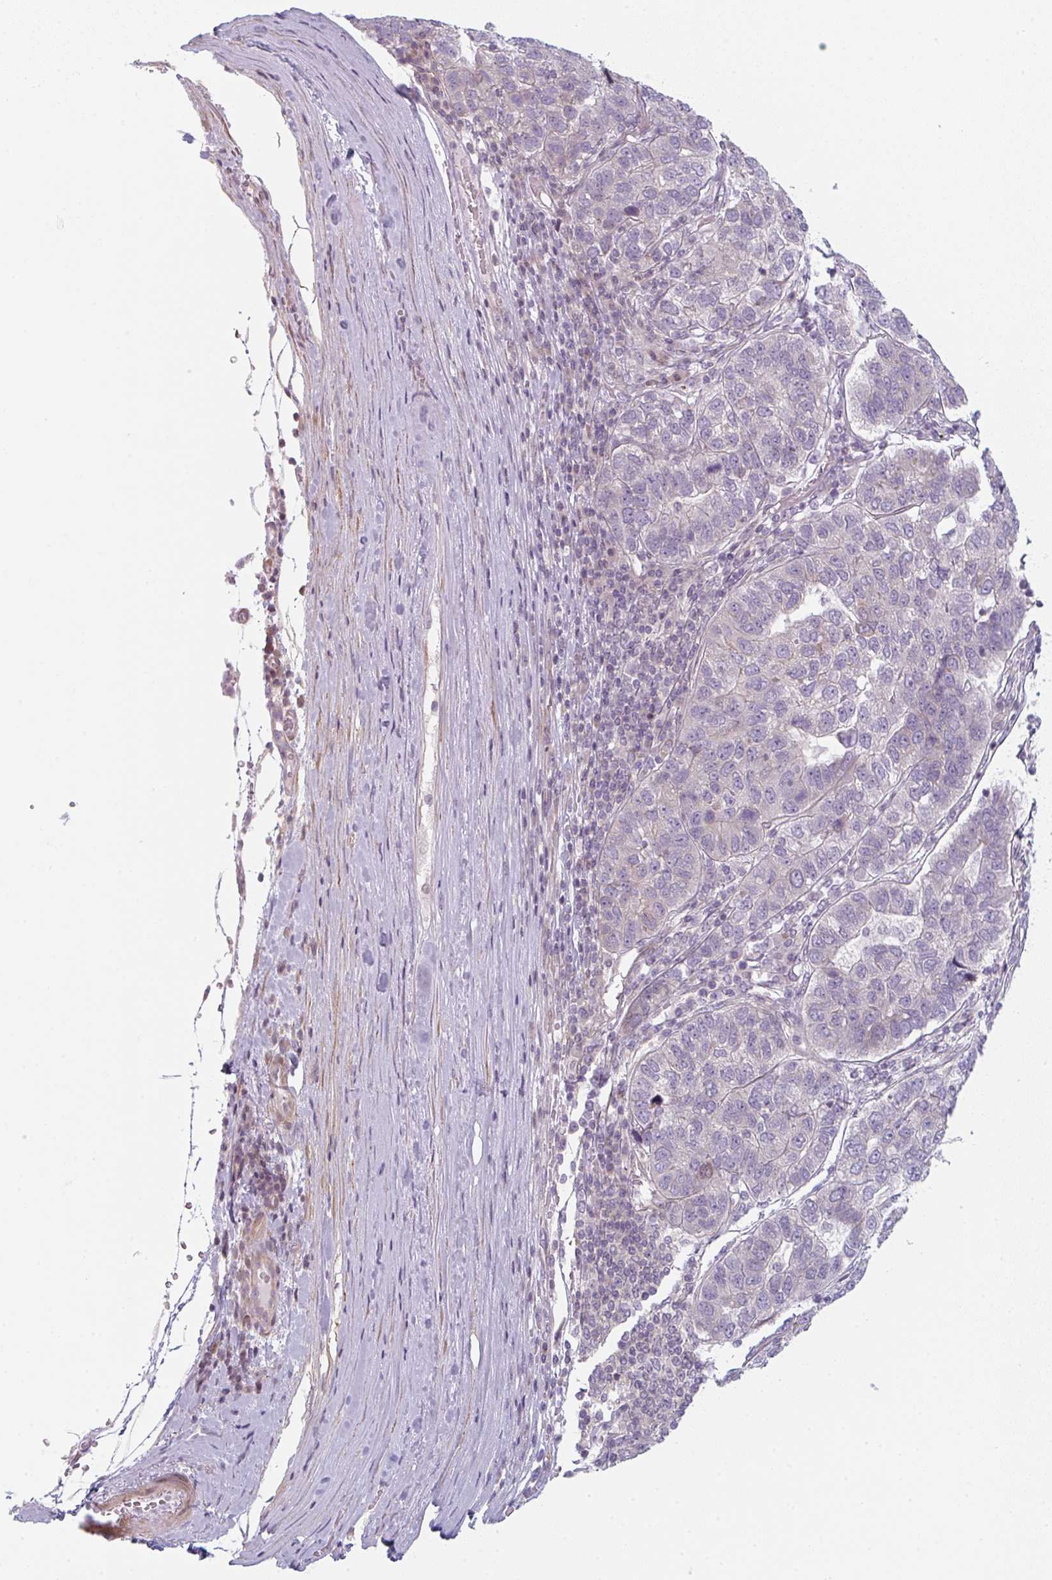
{"staining": {"intensity": "negative", "quantity": "none", "location": "none"}, "tissue": "pancreatic cancer", "cell_type": "Tumor cells", "image_type": "cancer", "snomed": [{"axis": "morphology", "description": "Adenocarcinoma, NOS"}, {"axis": "topography", "description": "Pancreas"}], "caption": "Immunohistochemistry (IHC) micrograph of neoplastic tissue: human pancreatic cancer stained with DAB (3,3'-diaminobenzidine) reveals no significant protein staining in tumor cells. (Stains: DAB (3,3'-diaminobenzidine) IHC with hematoxylin counter stain, Microscopy: brightfield microscopy at high magnification).", "gene": "TMEM237", "patient": {"sex": "female", "age": 61}}